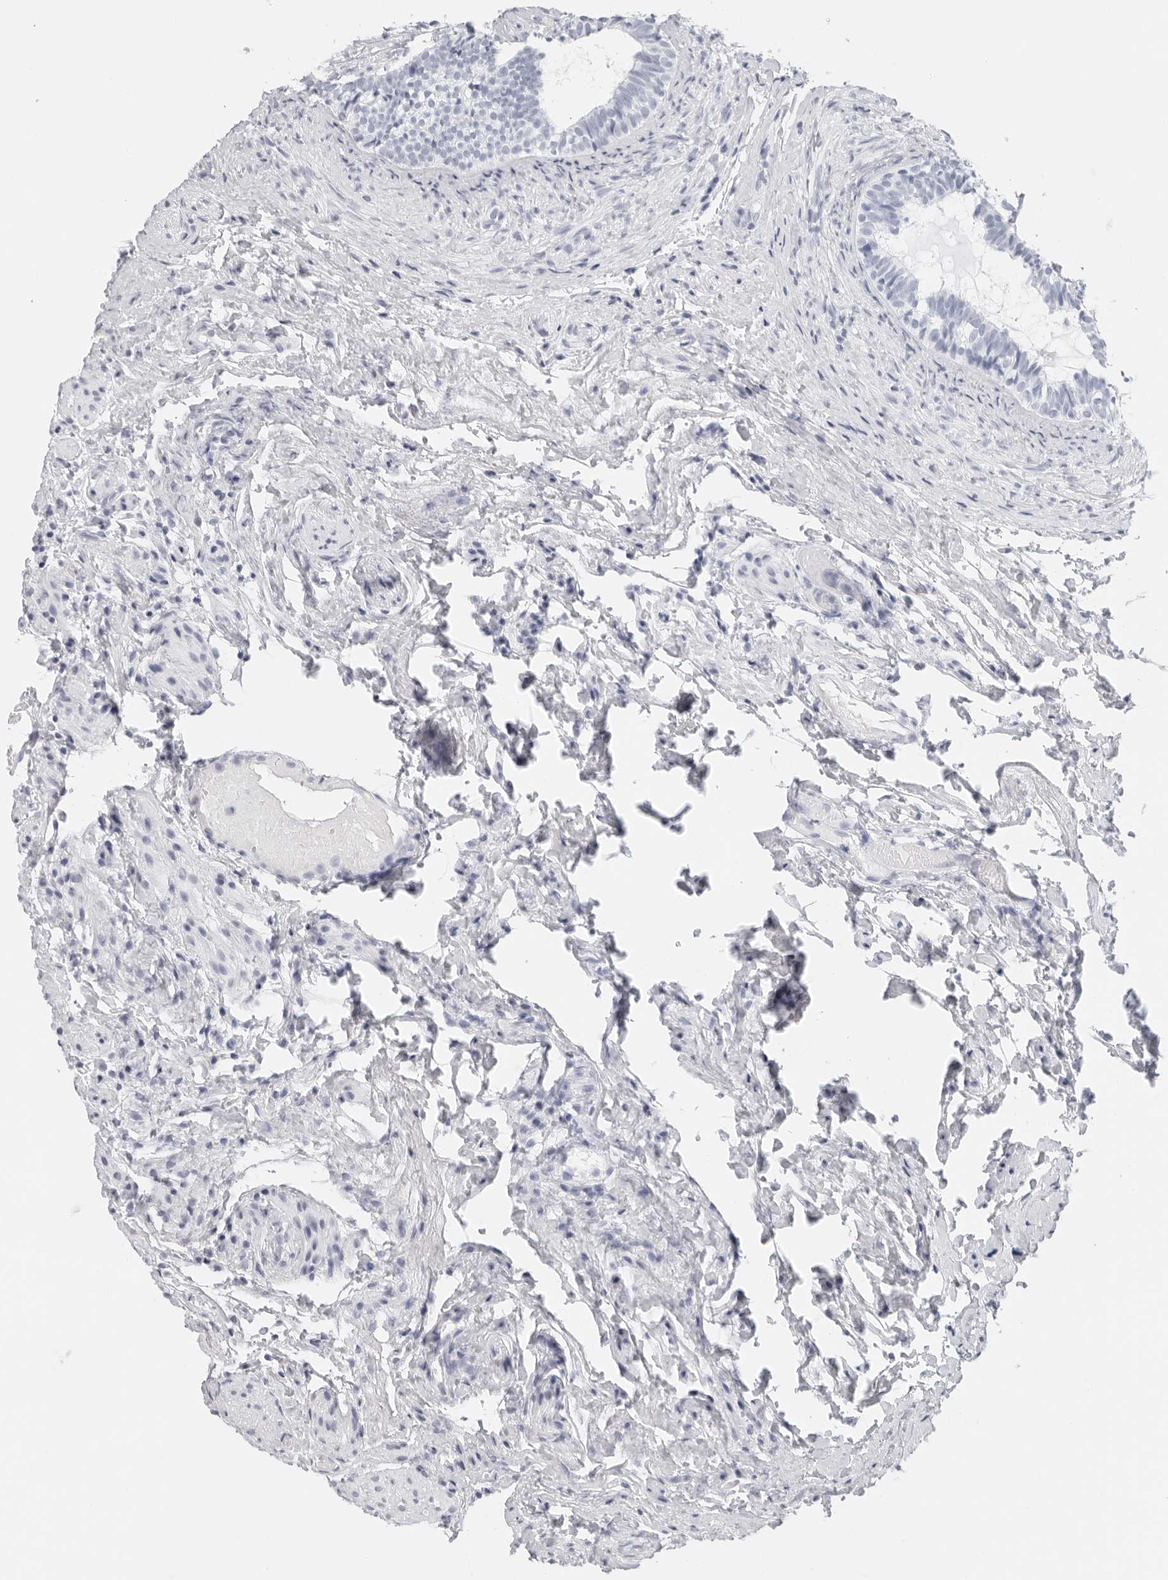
{"staining": {"intensity": "negative", "quantity": "none", "location": "none"}, "tissue": "epididymis", "cell_type": "Glandular cells", "image_type": "normal", "snomed": [{"axis": "morphology", "description": "Normal tissue, NOS"}, {"axis": "topography", "description": "Epididymis"}], "caption": "Immunohistochemical staining of benign epididymis demonstrates no significant staining in glandular cells.", "gene": "CST1", "patient": {"sex": "male", "age": 5}}